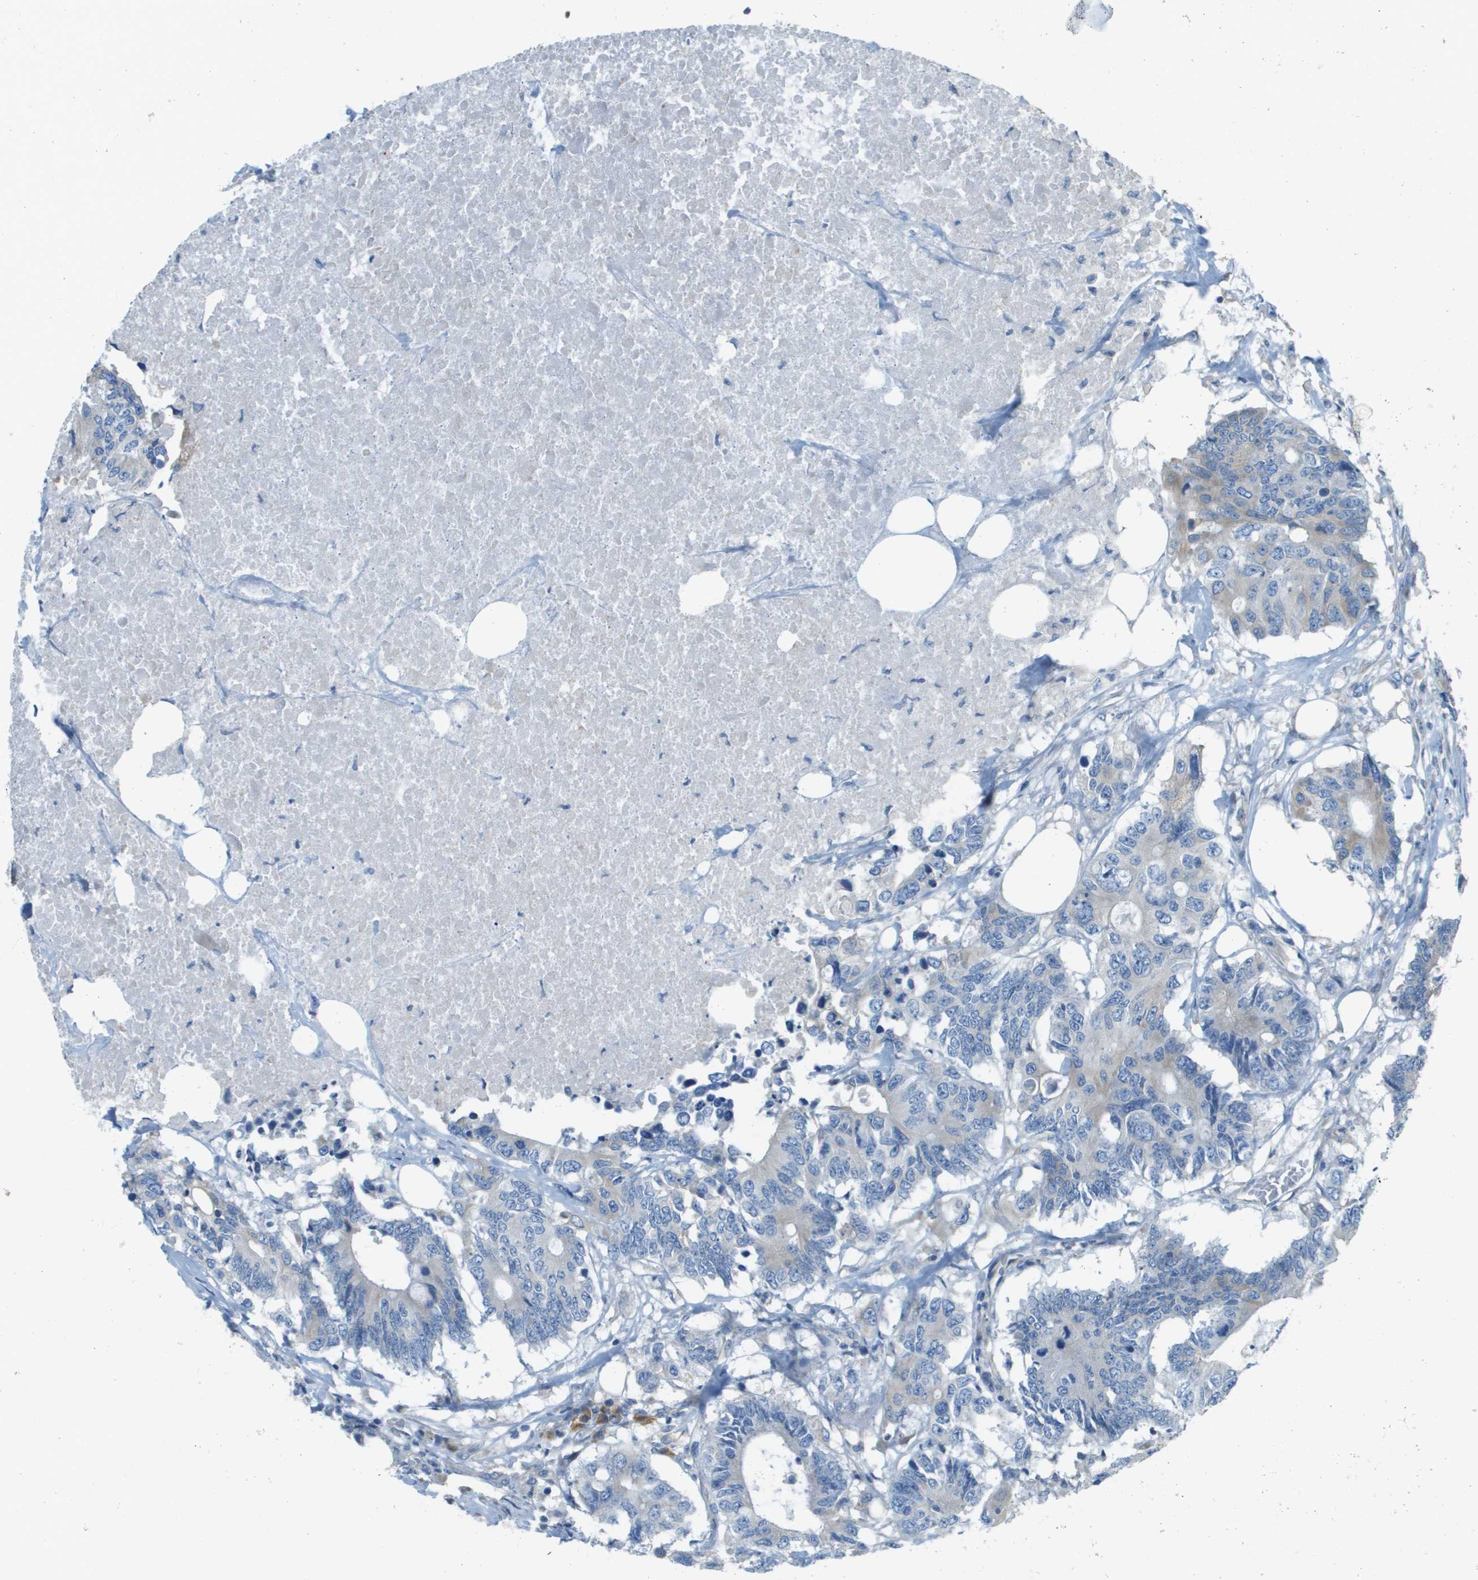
{"staining": {"intensity": "negative", "quantity": "none", "location": "none"}, "tissue": "colorectal cancer", "cell_type": "Tumor cells", "image_type": "cancer", "snomed": [{"axis": "morphology", "description": "Adenocarcinoma, NOS"}, {"axis": "topography", "description": "Colon"}], "caption": "Tumor cells are negative for brown protein staining in adenocarcinoma (colorectal).", "gene": "DNAJB11", "patient": {"sex": "male", "age": 71}}